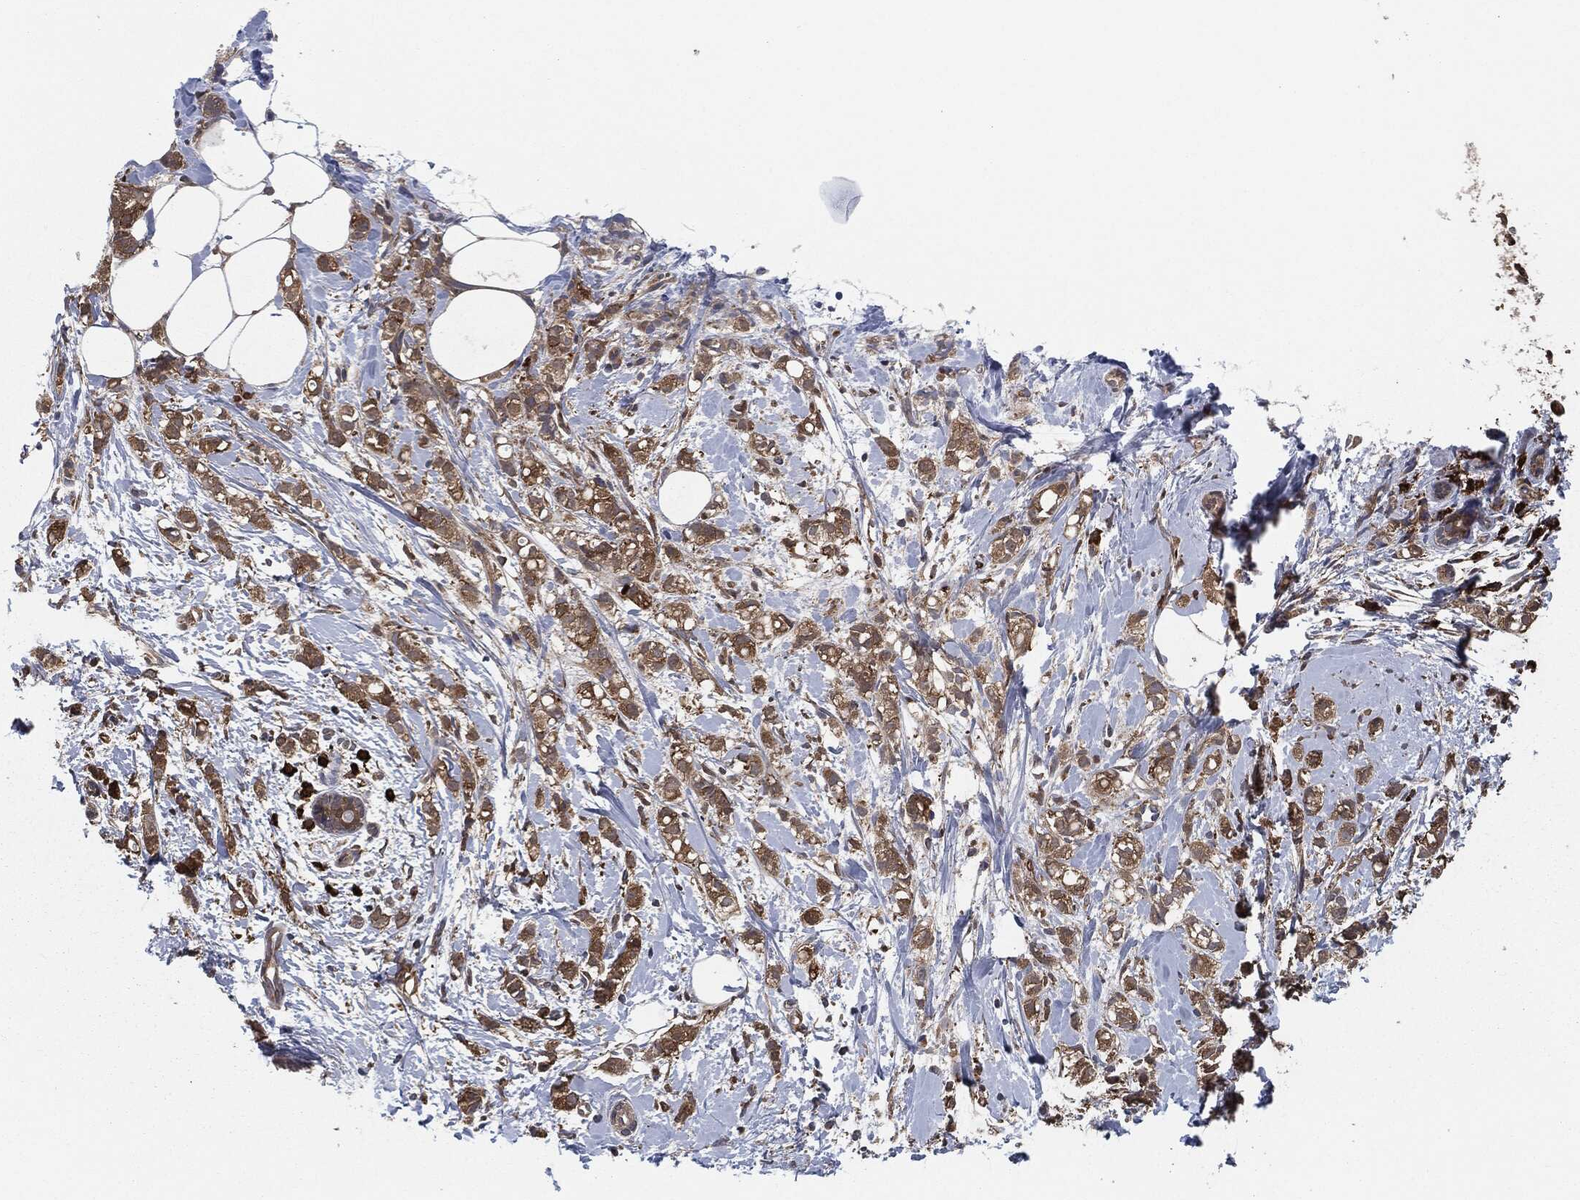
{"staining": {"intensity": "moderate", "quantity": ">75%", "location": "cytoplasmic/membranous"}, "tissue": "breast cancer", "cell_type": "Tumor cells", "image_type": "cancer", "snomed": [{"axis": "morphology", "description": "Normal tissue, NOS"}, {"axis": "morphology", "description": "Duct carcinoma"}, {"axis": "topography", "description": "Breast"}], "caption": "Intraductal carcinoma (breast) stained with a brown dye shows moderate cytoplasmic/membranous positive positivity in about >75% of tumor cells.", "gene": "PRDX4", "patient": {"sex": "female", "age": 44}}